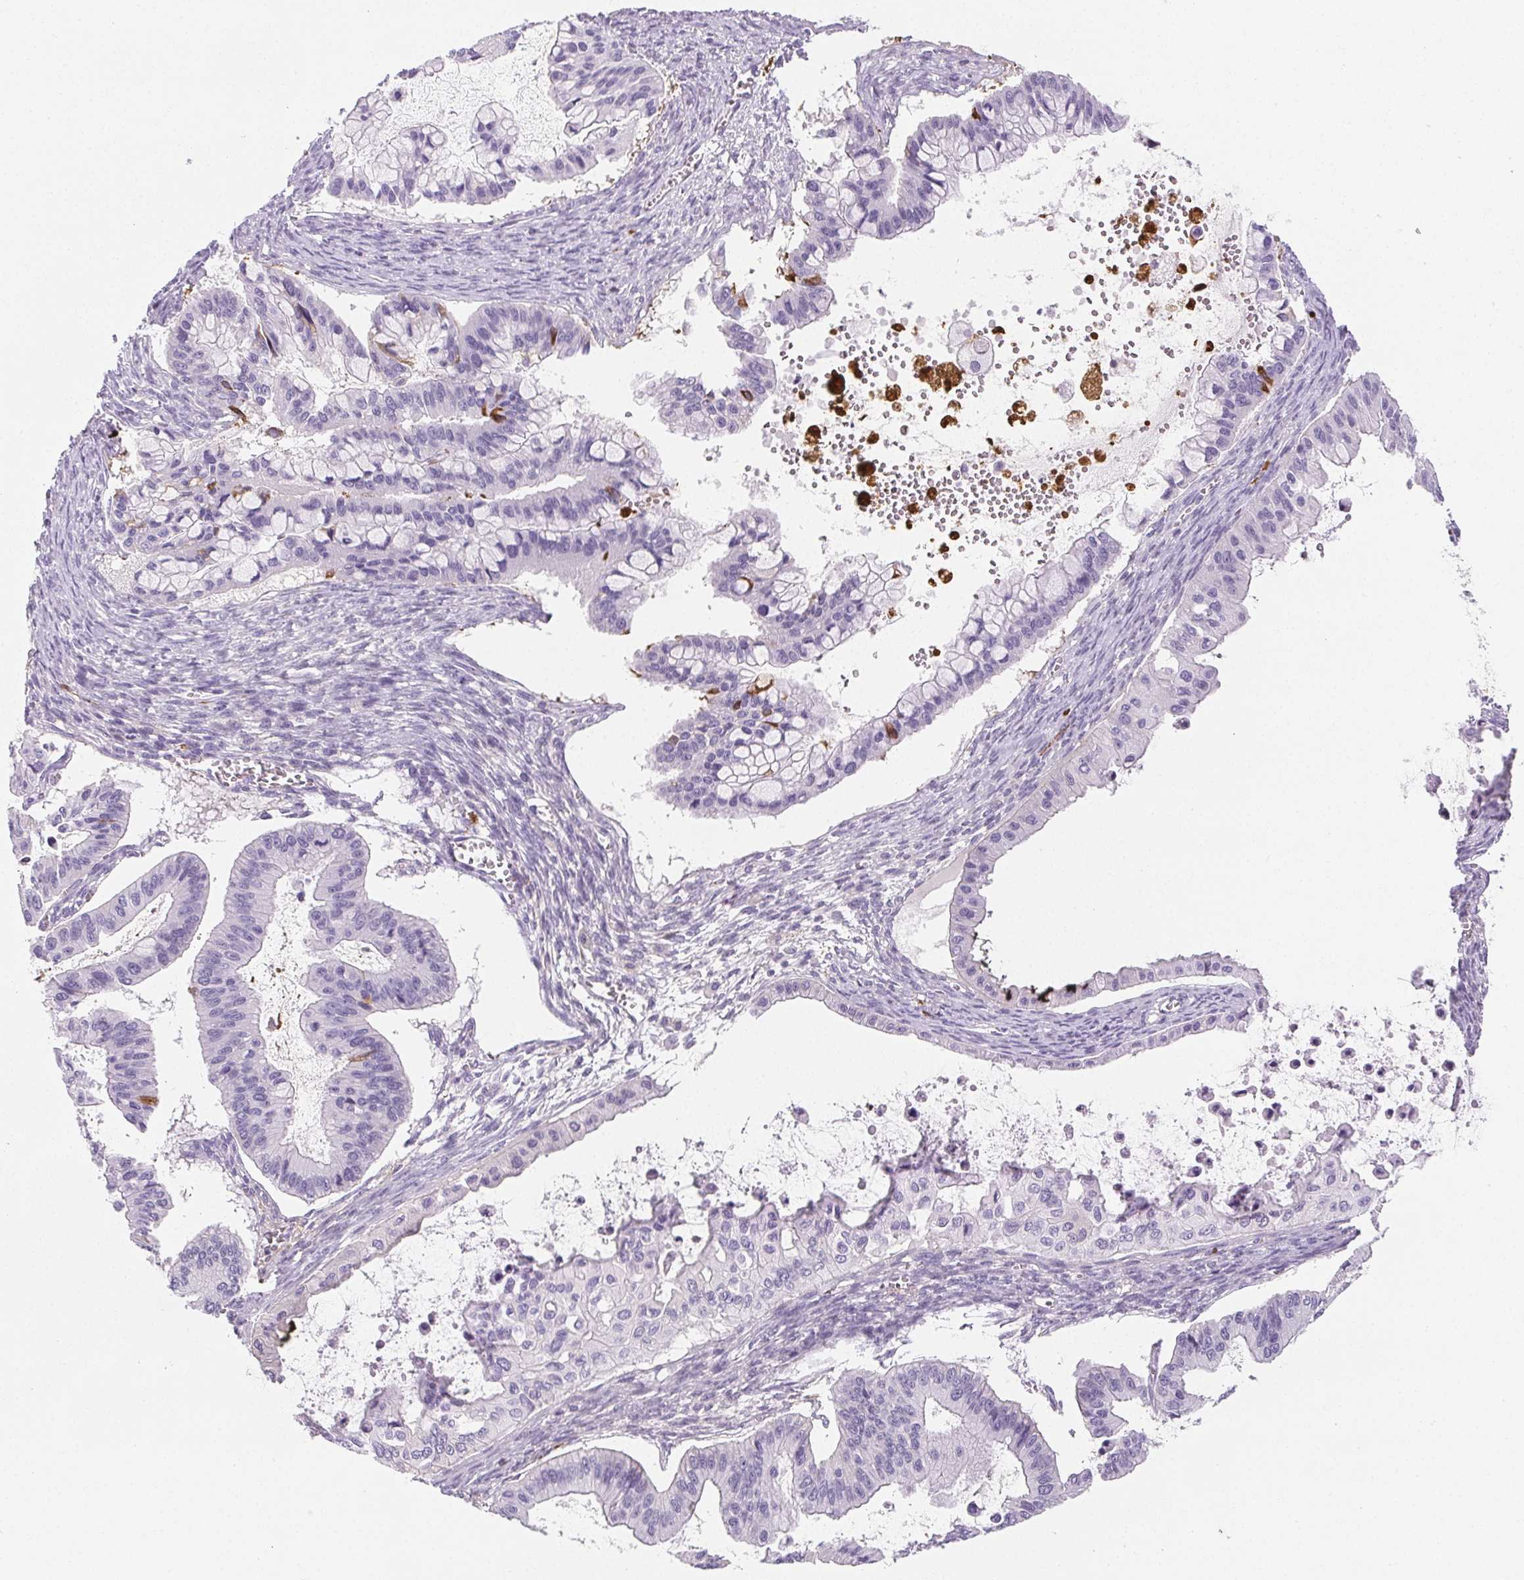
{"staining": {"intensity": "moderate", "quantity": "<25%", "location": "cytoplasmic/membranous"}, "tissue": "ovarian cancer", "cell_type": "Tumor cells", "image_type": "cancer", "snomed": [{"axis": "morphology", "description": "Cystadenocarcinoma, mucinous, NOS"}, {"axis": "topography", "description": "Ovary"}], "caption": "IHC staining of ovarian cancer (mucinous cystadenocarcinoma), which demonstrates low levels of moderate cytoplasmic/membranous positivity in about <25% of tumor cells indicating moderate cytoplasmic/membranous protein positivity. The staining was performed using DAB (brown) for protein detection and nuclei were counterstained in hematoxylin (blue).", "gene": "VTN", "patient": {"sex": "female", "age": 72}}